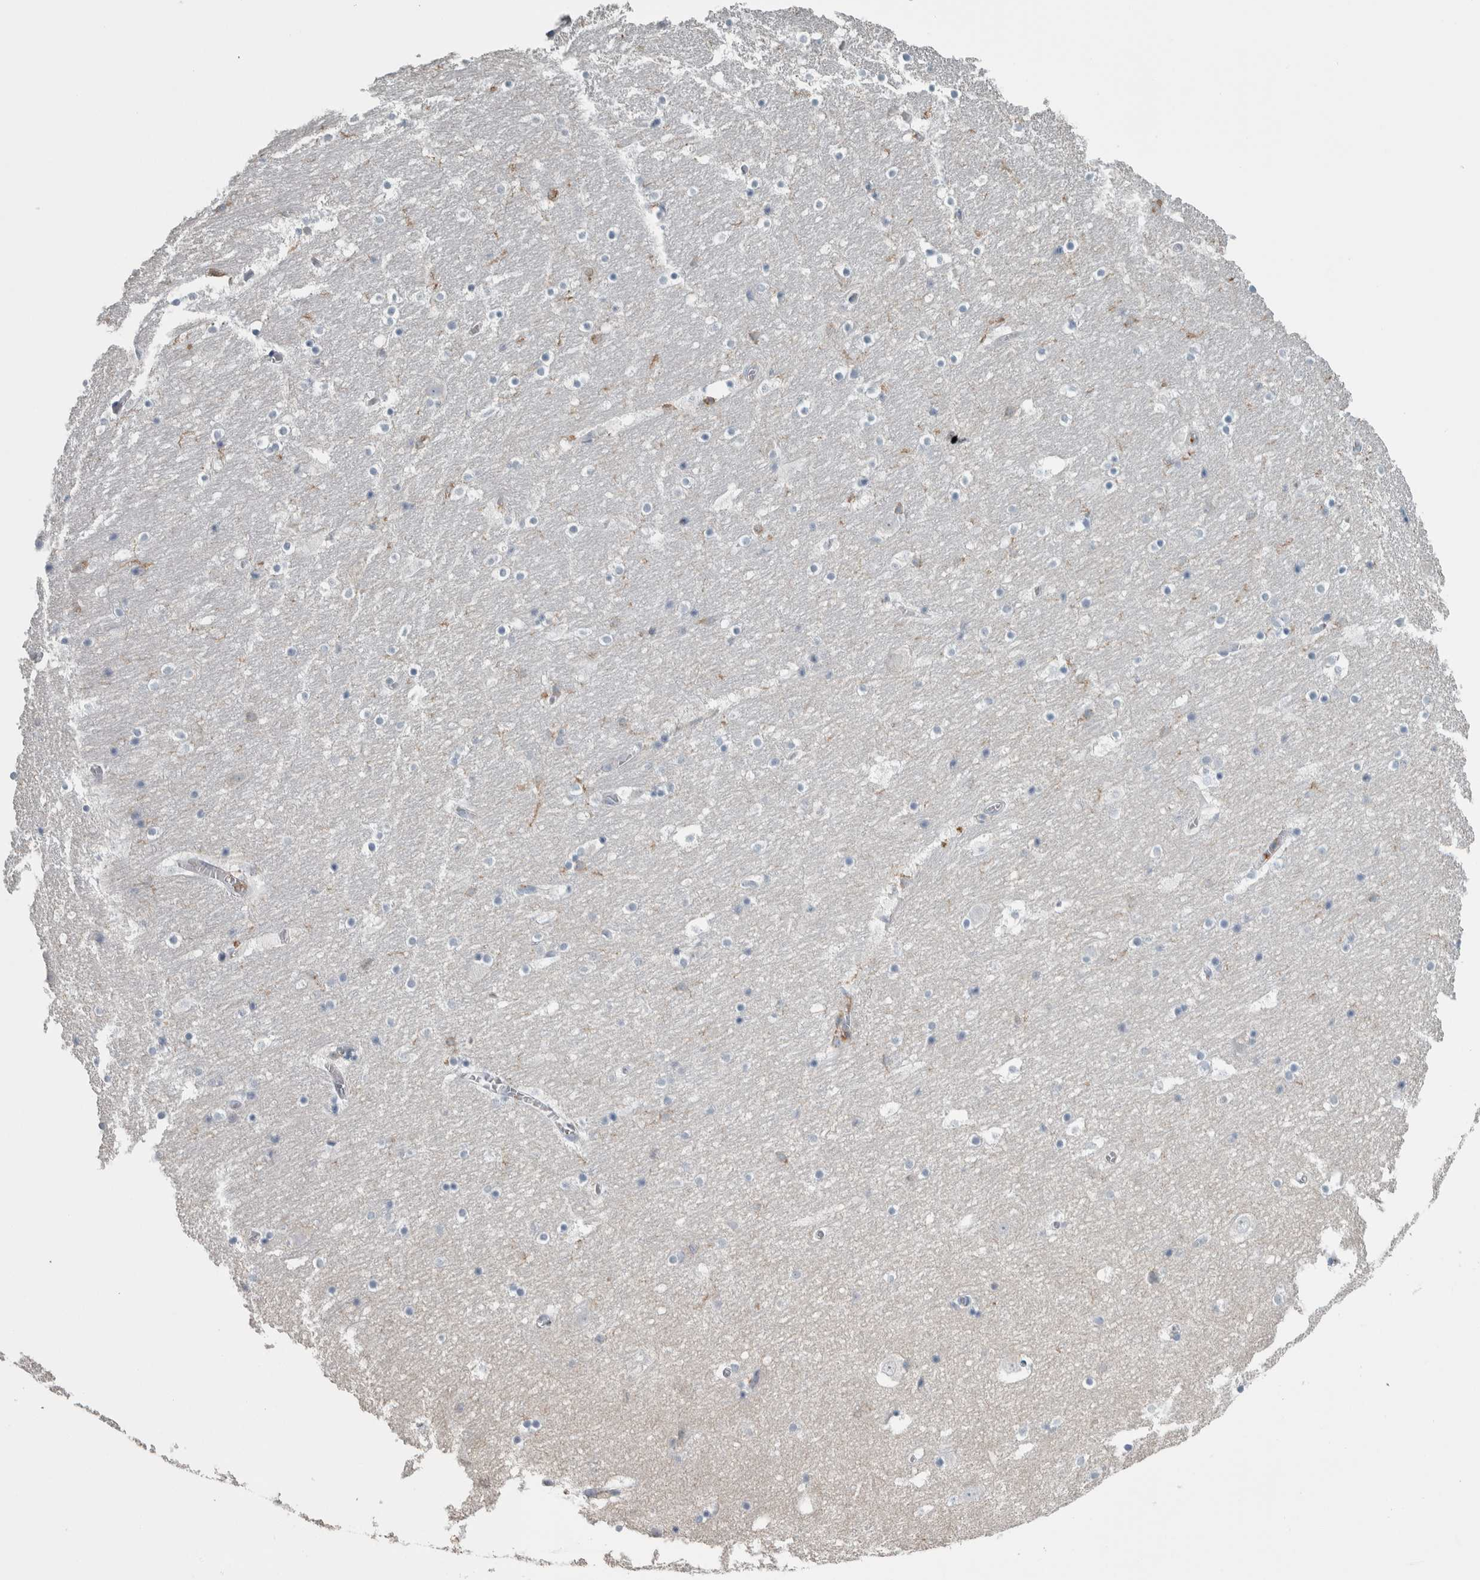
{"staining": {"intensity": "negative", "quantity": "none", "location": "none"}, "tissue": "hippocampus", "cell_type": "Glial cells", "image_type": "normal", "snomed": [{"axis": "morphology", "description": "Normal tissue, NOS"}, {"axis": "topography", "description": "Hippocampus"}], "caption": "IHC photomicrograph of normal hippocampus stained for a protein (brown), which demonstrates no positivity in glial cells. (DAB immunohistochemistry, high magnification).", "gene": "SKAP2", "patient": {"sex": "male", "age": 45}}